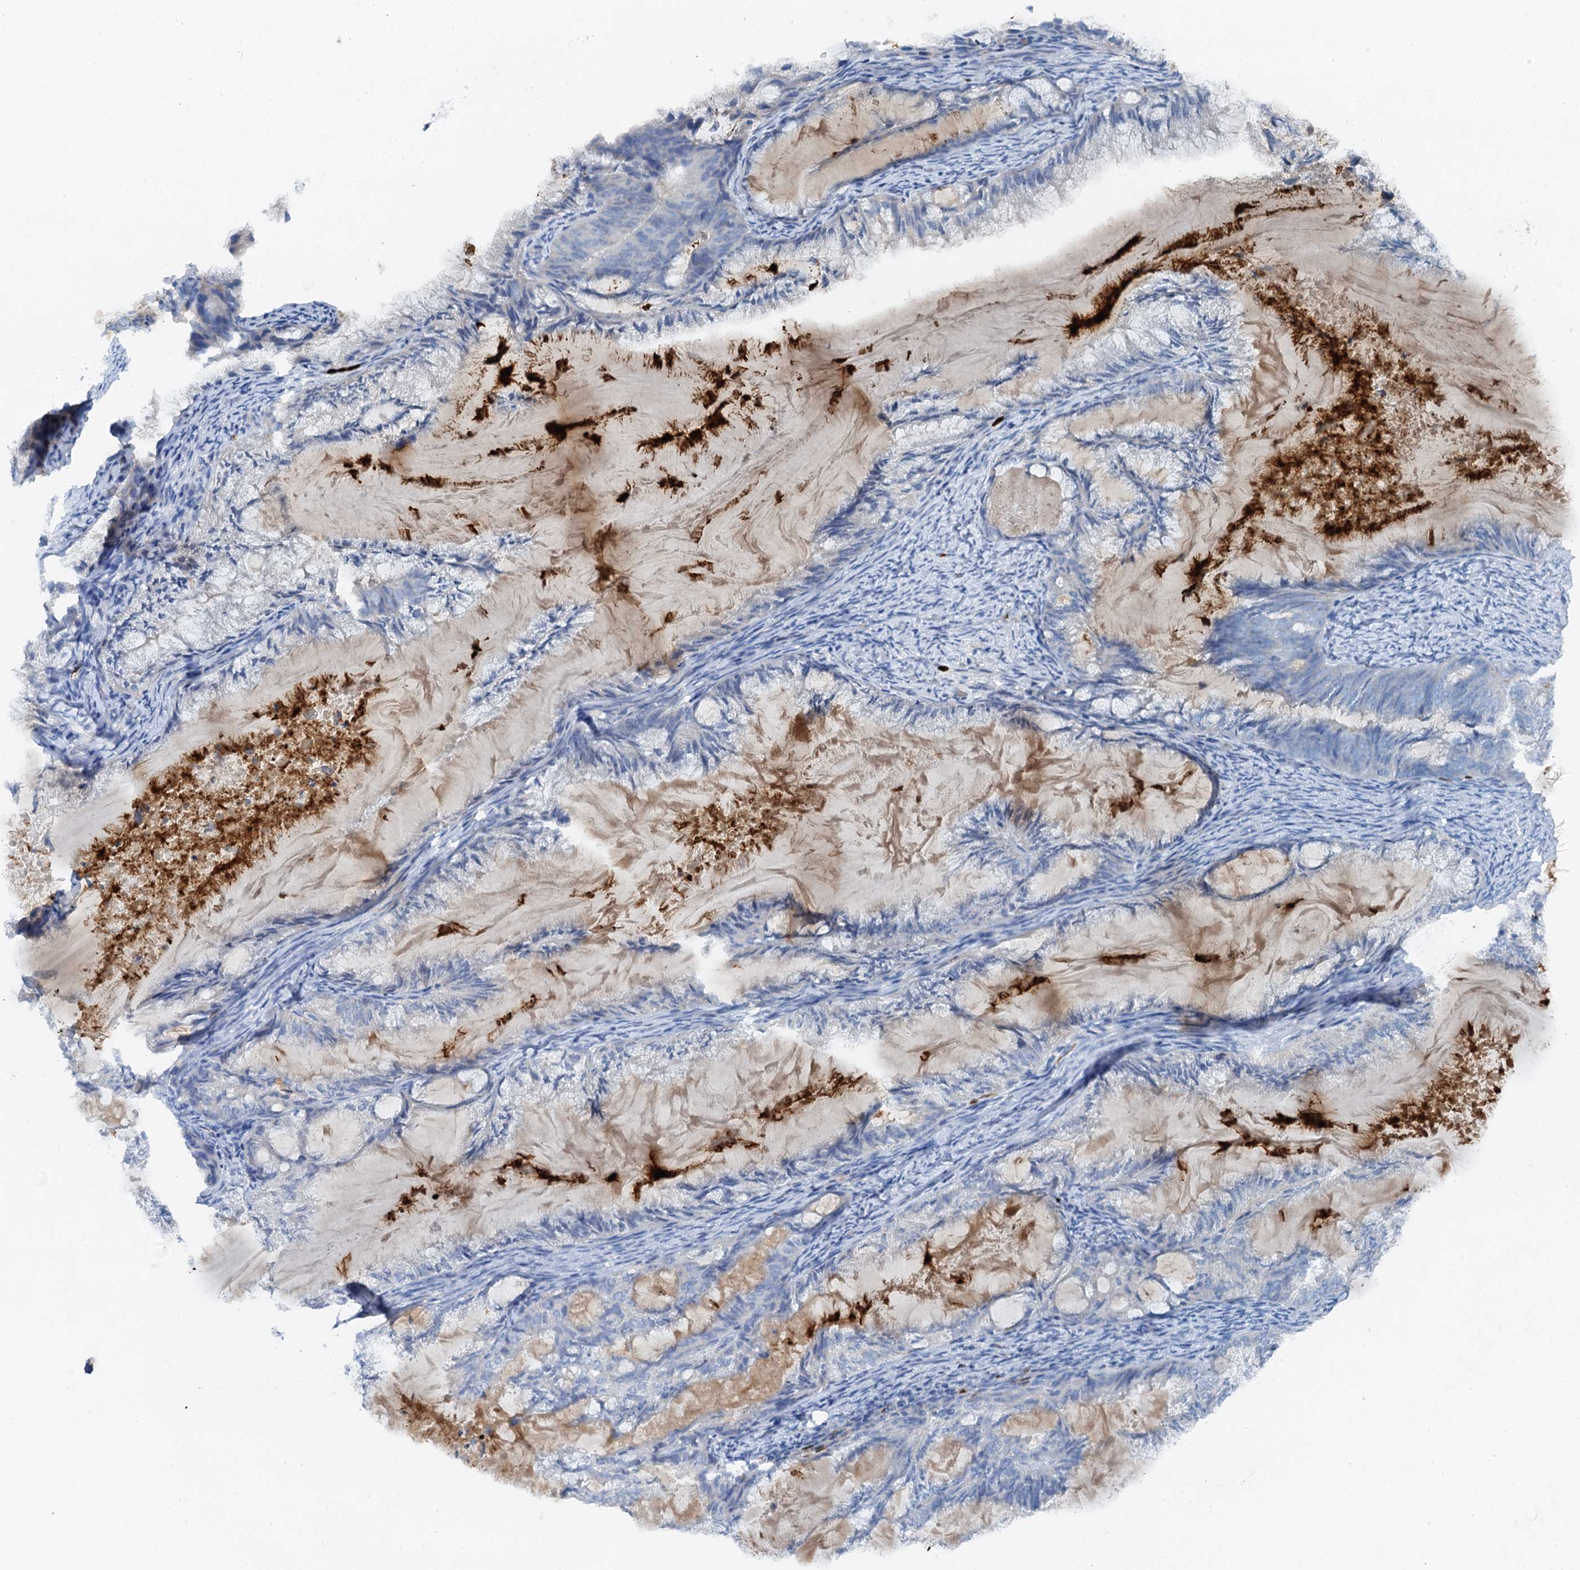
{"staining": {"intensity": "negative", "quantity": "none", "location": "none"}, "tissue": "endometrial cancer", "cell_type": "Tumor cells", "image_type": "cancer", "snomed": [{"axis": "morphology", "description": "Adenocarcinoma, NOS"}, {"axis": "topography", "description": "Endometrium"}], "caption": "Tumor cells are negative for protein expression in human adenocarcinoma (endometrial).", "gene": "OTOA", "patient": {"sex": "female", "age": 86}}